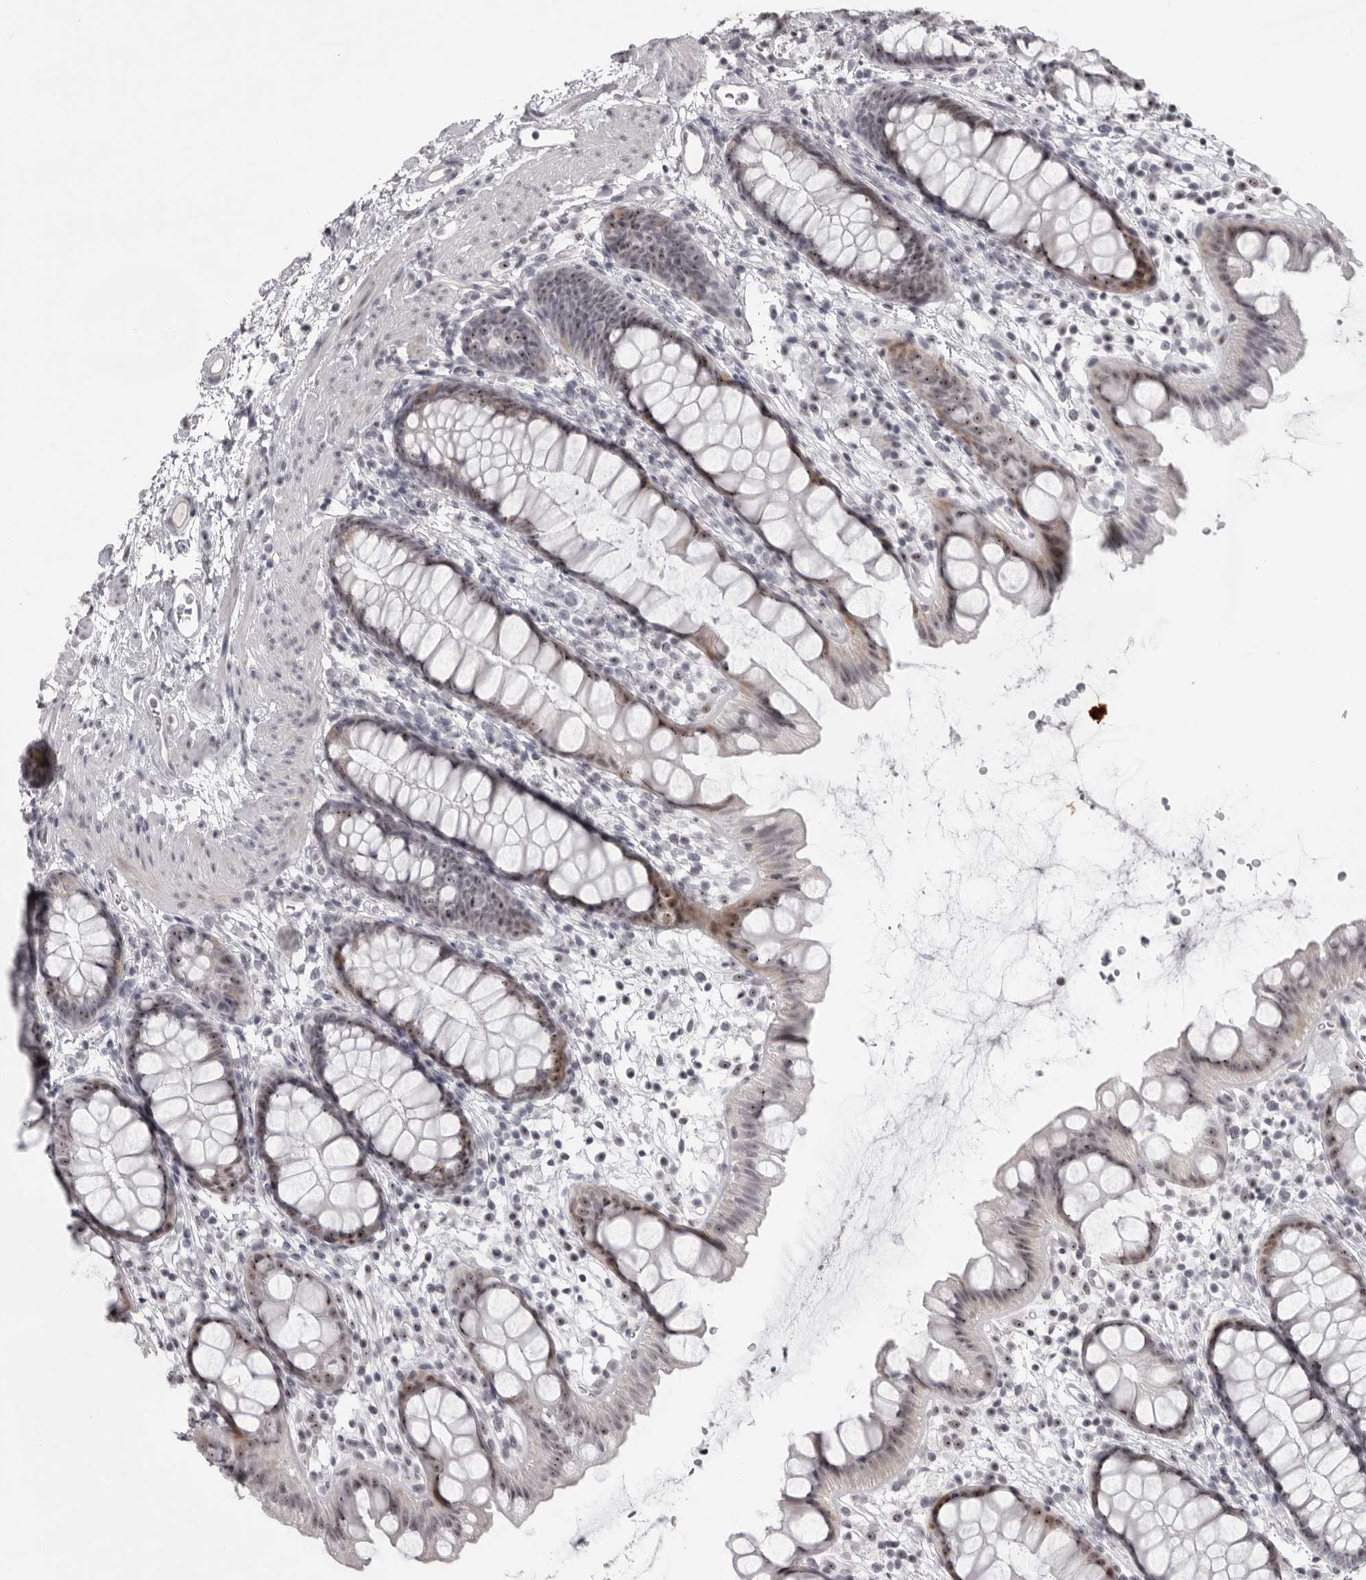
{"staining": {"intensity": "moderate", "quantity": "25%-75%", "location": "cytoplasmic/membranous,nuclear"}, "tissue": "rectum", "cell_type": "Glandular cells", "image_type": "normal", "snomed": [{"axis": "morphology", "description": "Normal tissue, NOS"}, {"axis": "topography", "description": "Rectum"}], "caption": "Protein staining of benign rectum reveals moderate cytoplasmic/membranous,nuclear positivity in approximately 25%-75% of glandular cells.", "gene": "HELZ", "patient": {"sex": "female", "age": 65}}